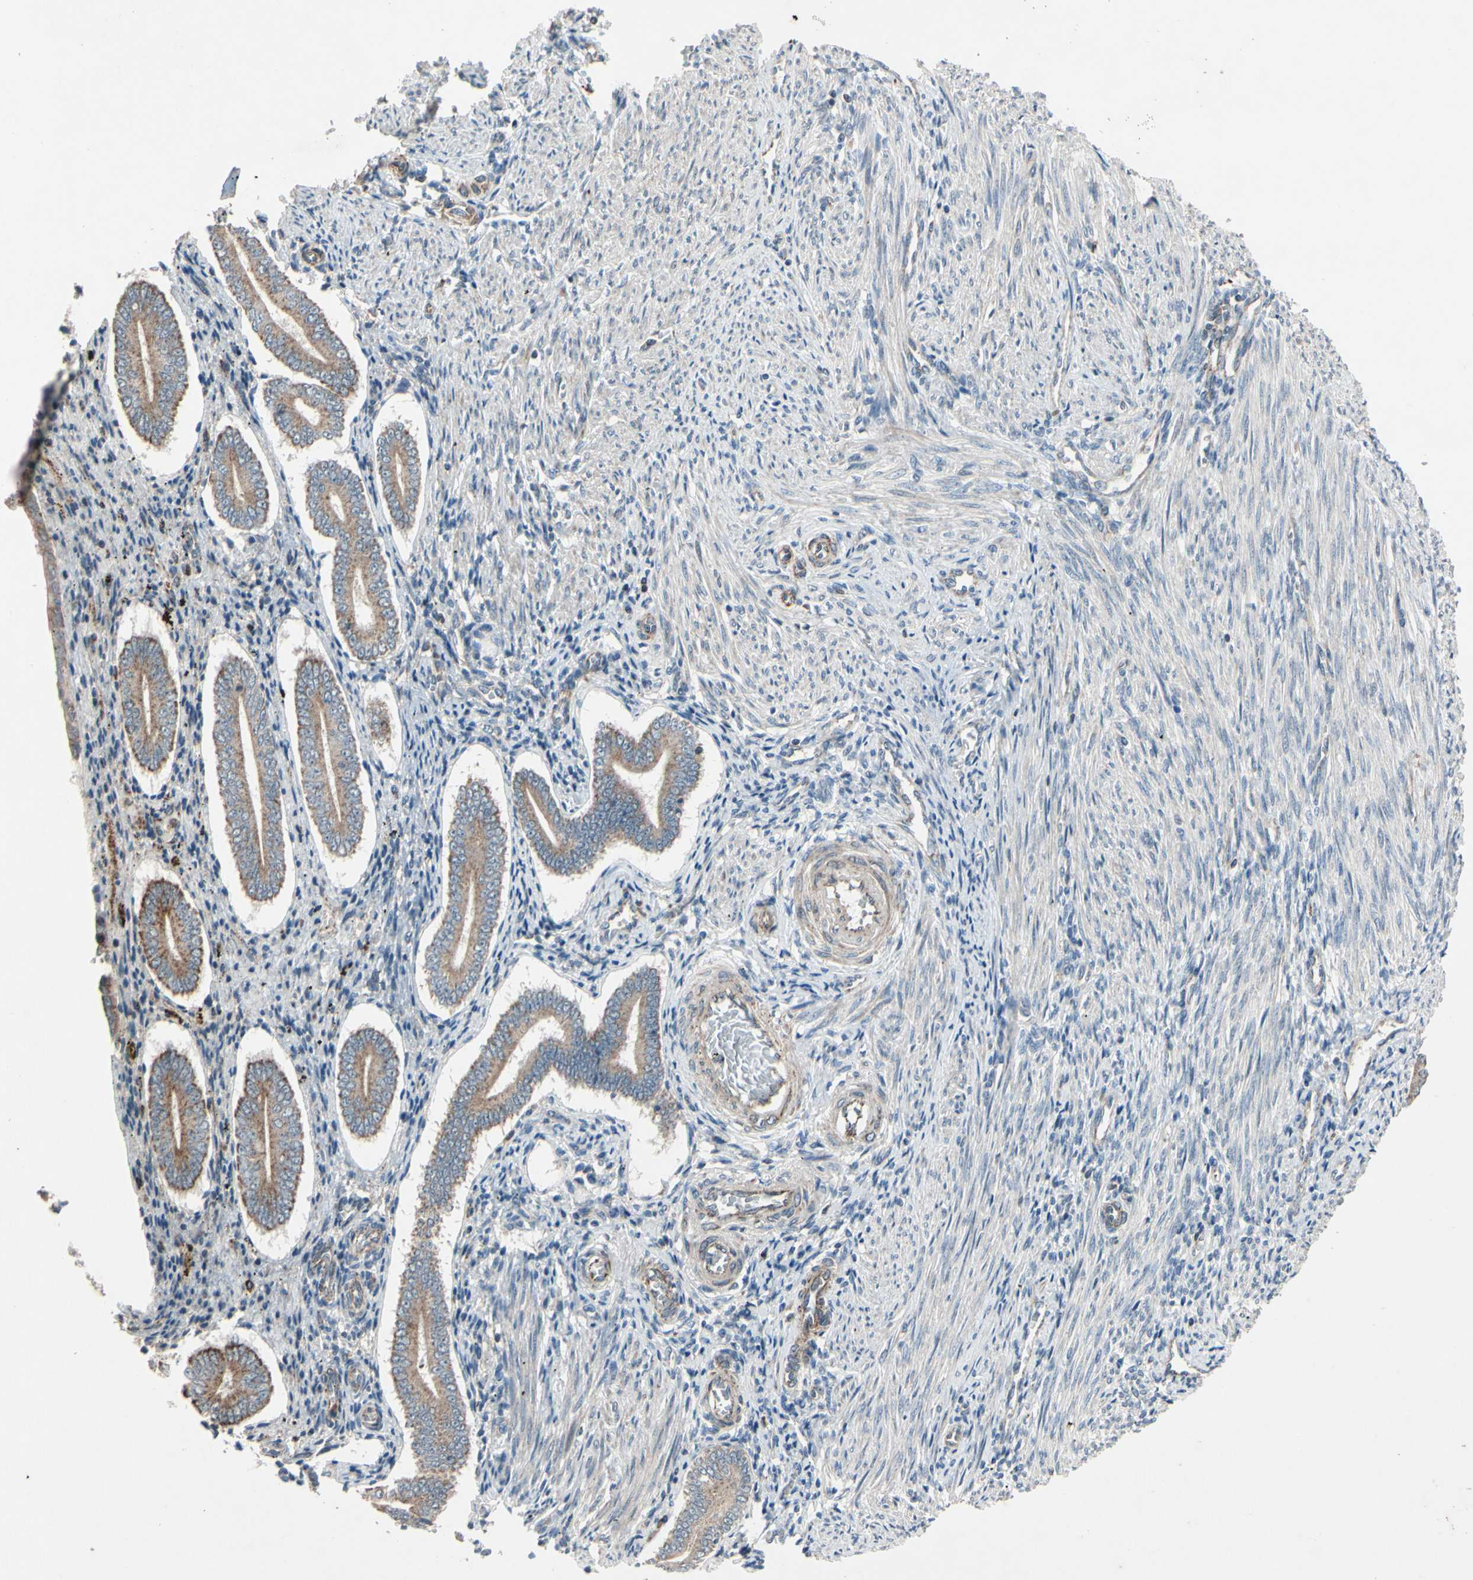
{"staining": {"intensity": "weak", "quantity": ">75%", "location": "cytoplasmic/membranous"}, "tissue": "endometrium", "cell_type": "Cells in endometrial stroma", "image_type": "normal", "snomed": [{"axis": "morphology", "description": "Normal tissue, NOS"}, {"axis": "topography", "description": "Endometrium"}], "caption": "The micrograph demonstrates immunohistochemical staining of unremarkable endometrium. There is weak cytoplasmic/membranous positivity is present in about >75% of cells in endometrial stroma. (DAB = brown stain, brightfield microscopy at high magnification).", "gene": "CPT1A", "patient": {"sex": "female", "age": 42}}